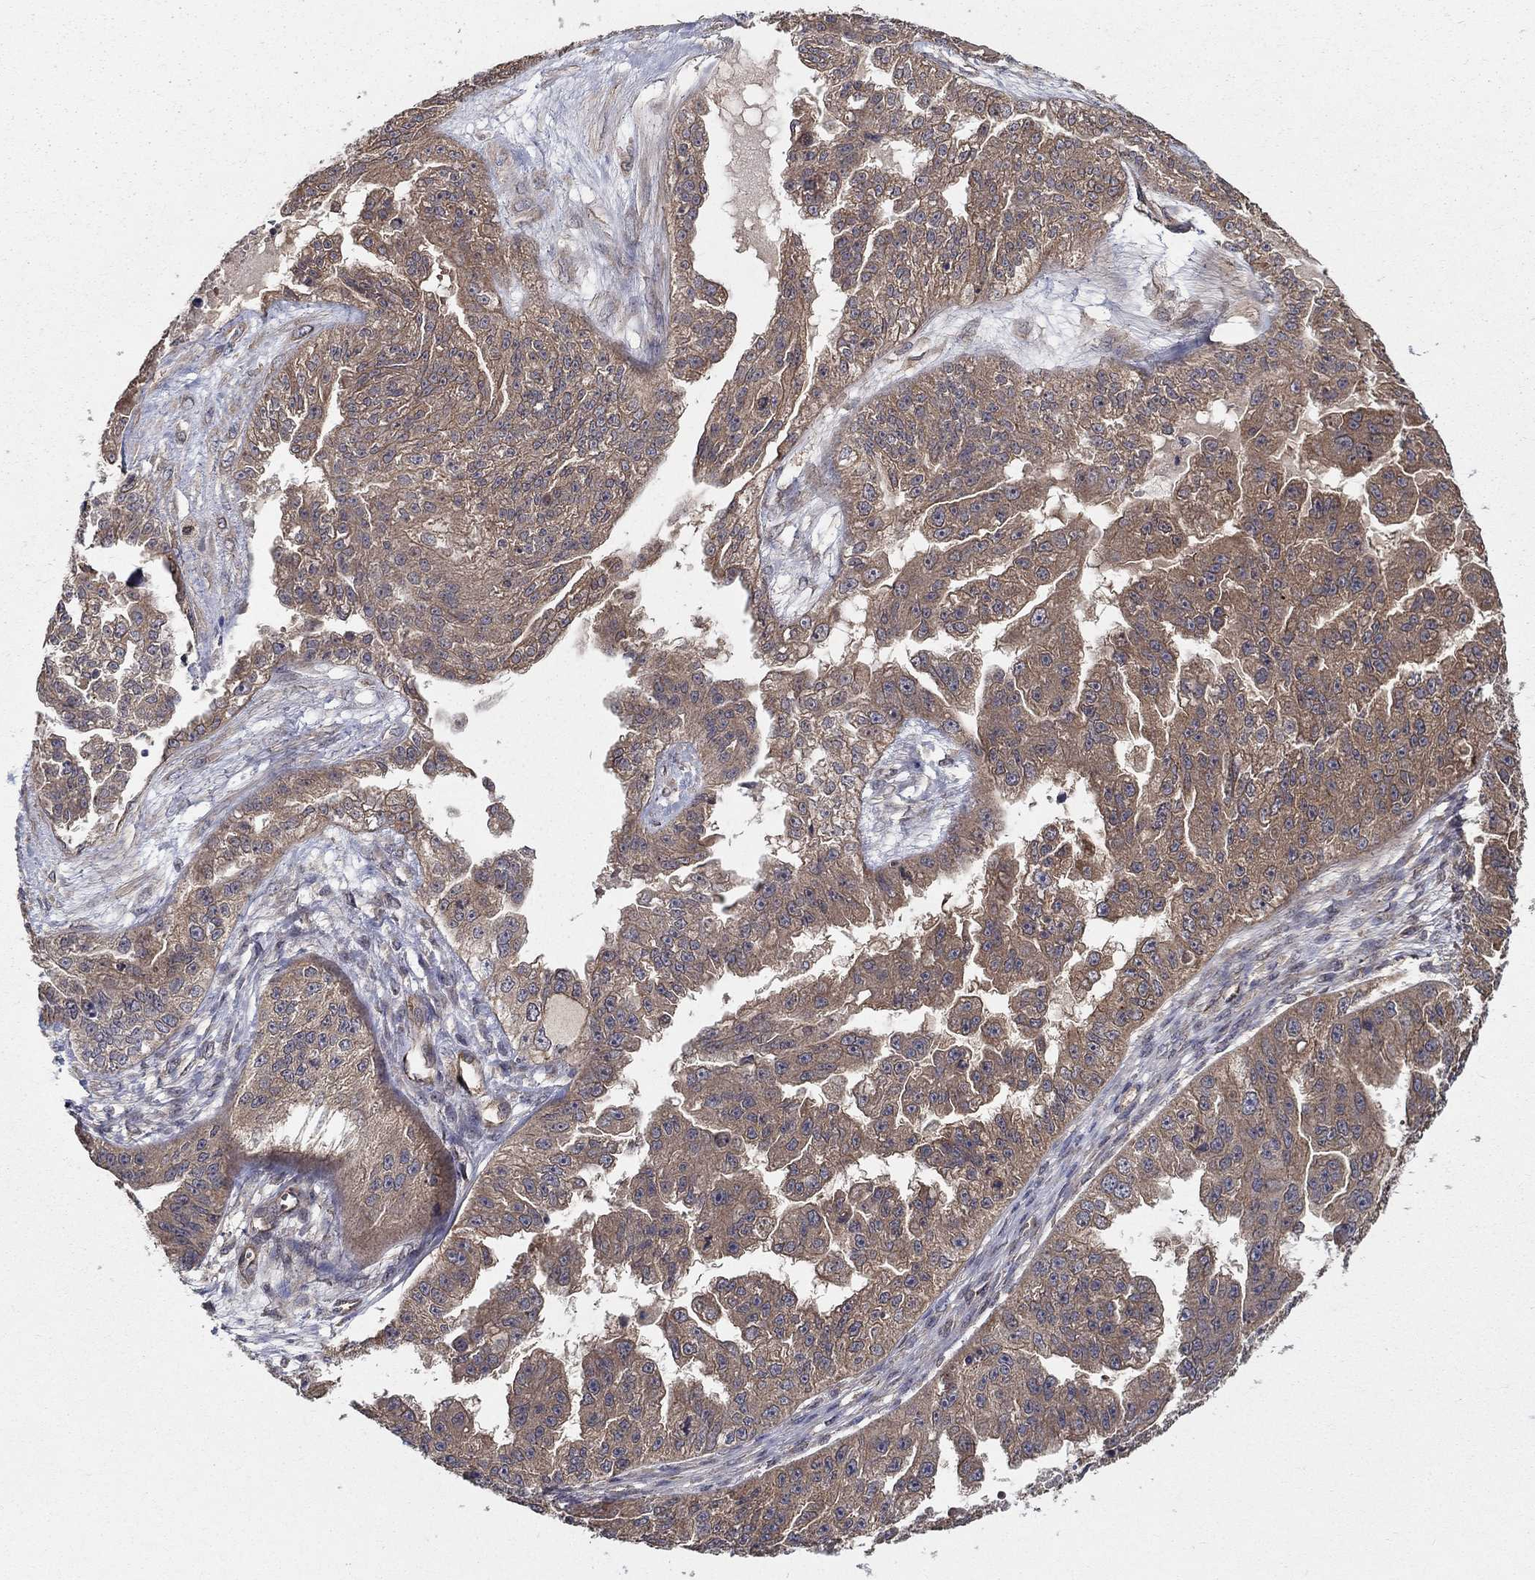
{"staining": {"intensity": "weak", "quantity": "25%-75%", "location": "cytoplasmic/membranous"}, "tissue": "ovarian cancer", "cell_type": "Tumor cells", "image_type": "cancer", "snomed": [{"axis": "morphology", "description": "Cystadenocarcinoma, serous, NOS"}, {"axis": "topography", "description": "Ovary"}], "caption": "IHC histopathology image of neoplastic tissue: human ovarian serous cystadenocarcinoma stained using IHC shows low levels of weak protein expression localized specifically in the cytoplasmic/membranous of tumor cells, appearing as a cytoplasmic/membranous brown color.", "gene": "BMERB1", "patient": {"sex": "female", "age": 58}}